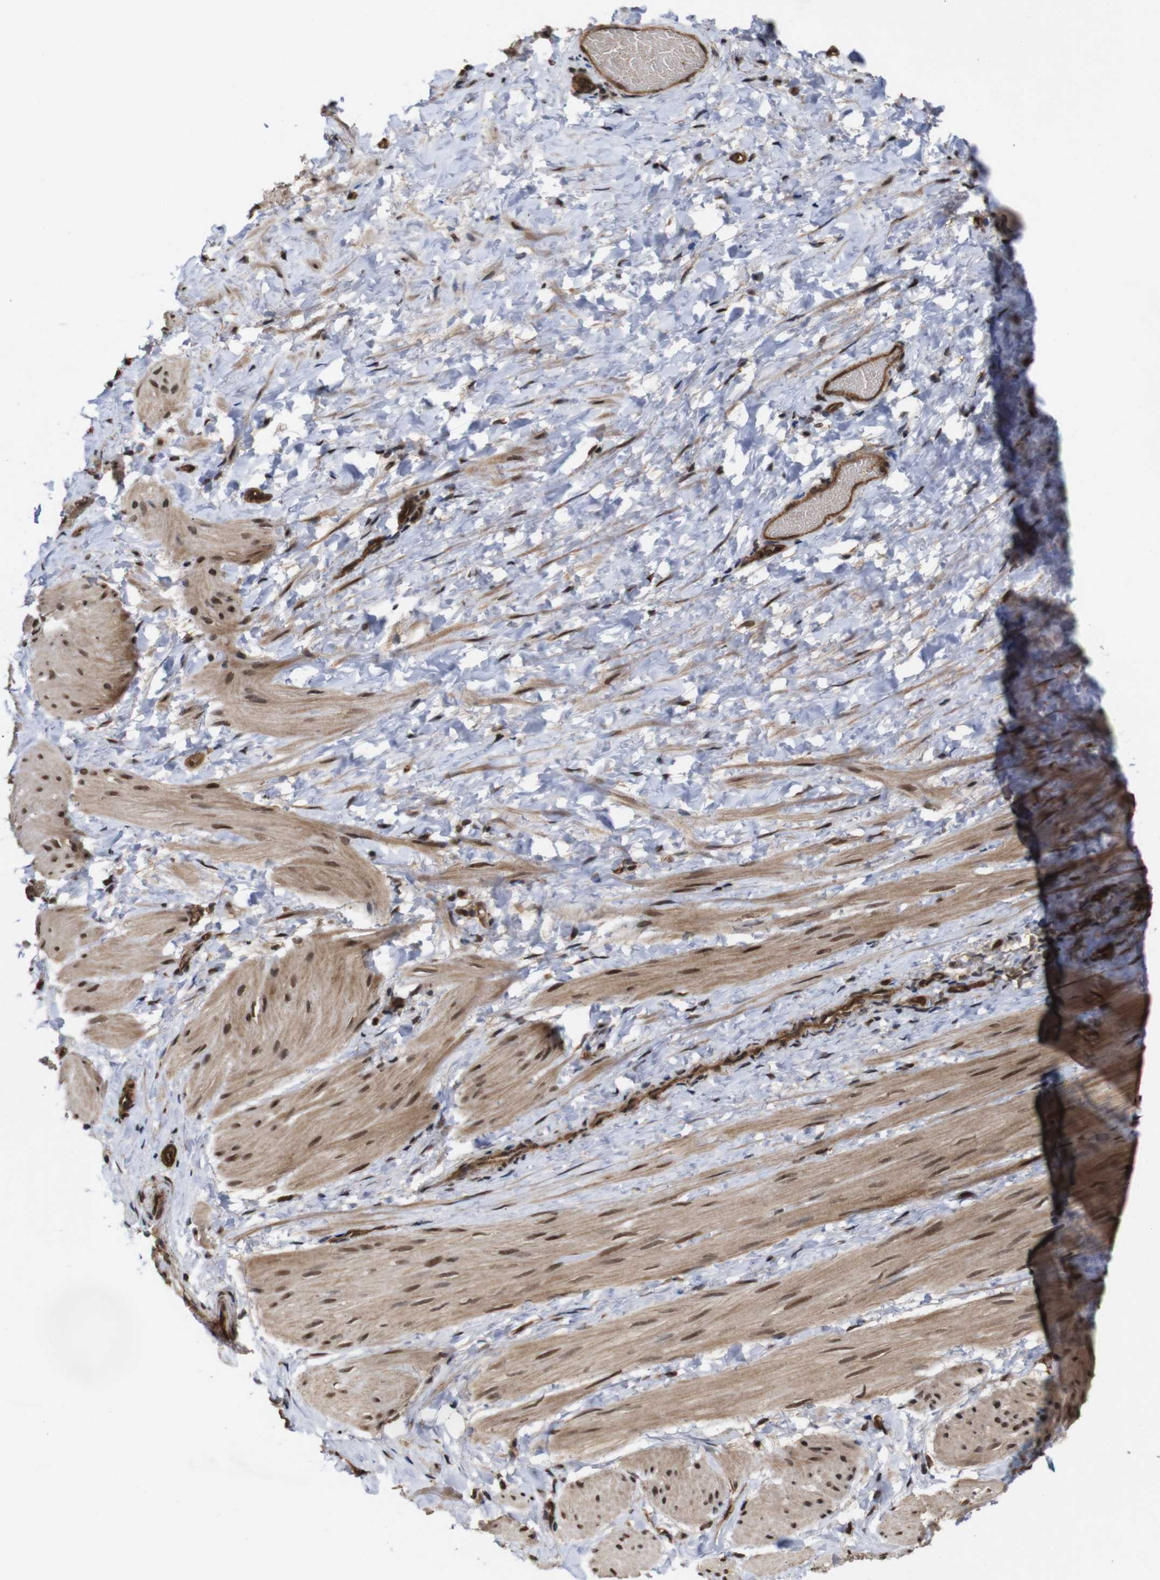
{"staining": {"intensity": "moderate", "quantity": ">75%", "location": "cytoplasmic/membranous,nuclear"}, "tissue": "smooth muscle", "cell_type": "Smooth muscle cells", "image_type": "normal", "snomed": [{"axis": "morphology", "description": "Normal tissue, NOS"}, {"axis": "topography", "description": "Smooth muscle"}], "caption": "Normal smooth muscle was stained to show a protein in brown. There is medium levels of moderate cytoplasmic/membranous,nuclear positivity in approximately >75% of smooth muscle cells.", "gene": "NANOS1", "patient": {"sex": "male", "age": 16}}